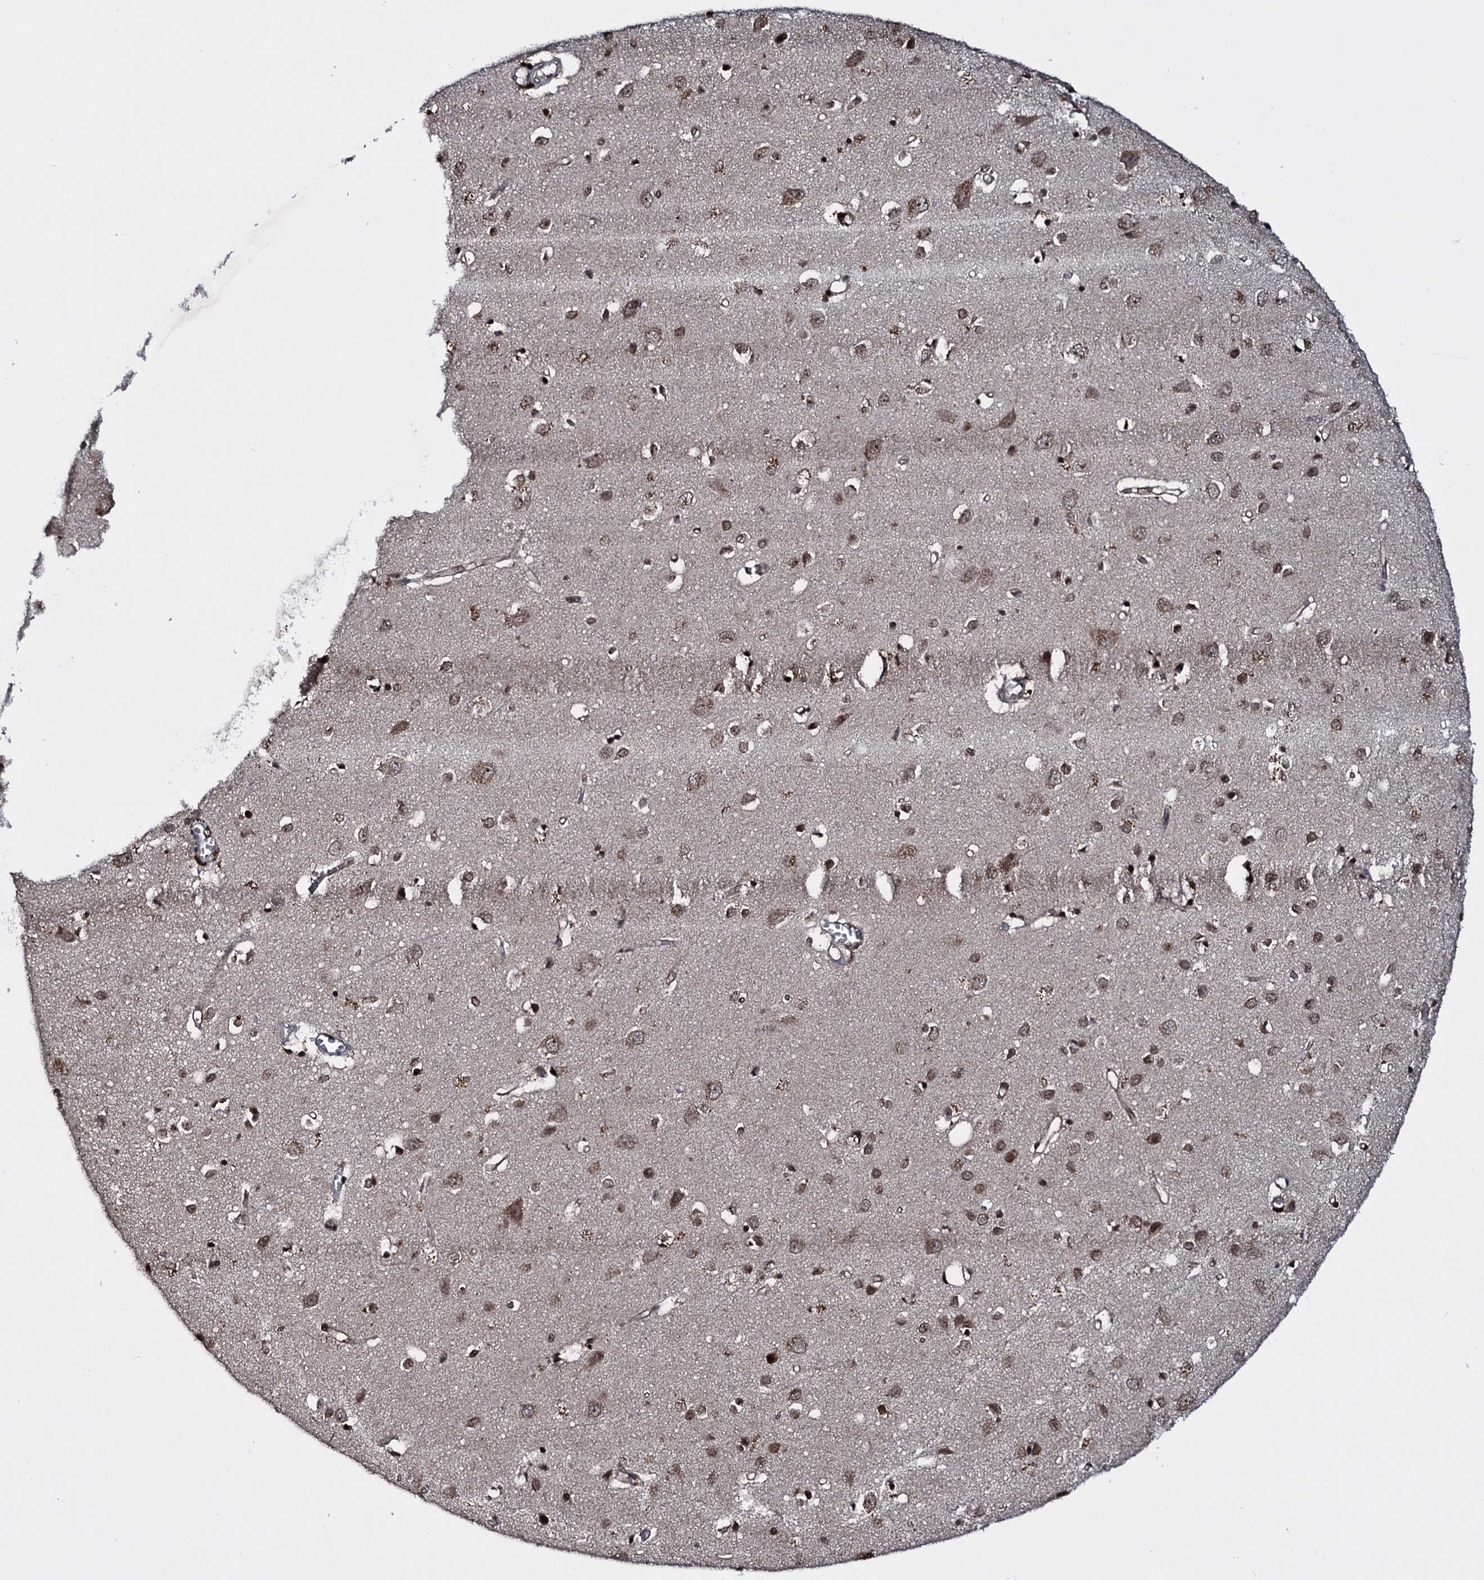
{"staining": {"intensity": "moderate", "quantity": ">75%", "location": "cytoplasmic/membranous"}, "tissue": "cerebral cortex", "cell_type": "Endothelial cells", "image_type": "normal", "snomed": [{"axis": "morphology", "description": "Normal tissue, NOS"}, {"axis": "topography", "description": "Cerebral cortex"}], "caption": "Immunohistochemistry (IHC) of normal cerebral cortex shows medium levels of moderate cytoplasmic/membranous positivity in about >75% of endothelial cells. (DAB IHC, brown staining for protein, blue staining for nuclei).", "gene": "HDDC3", "patient": {"sex": "female", "age": 64}}